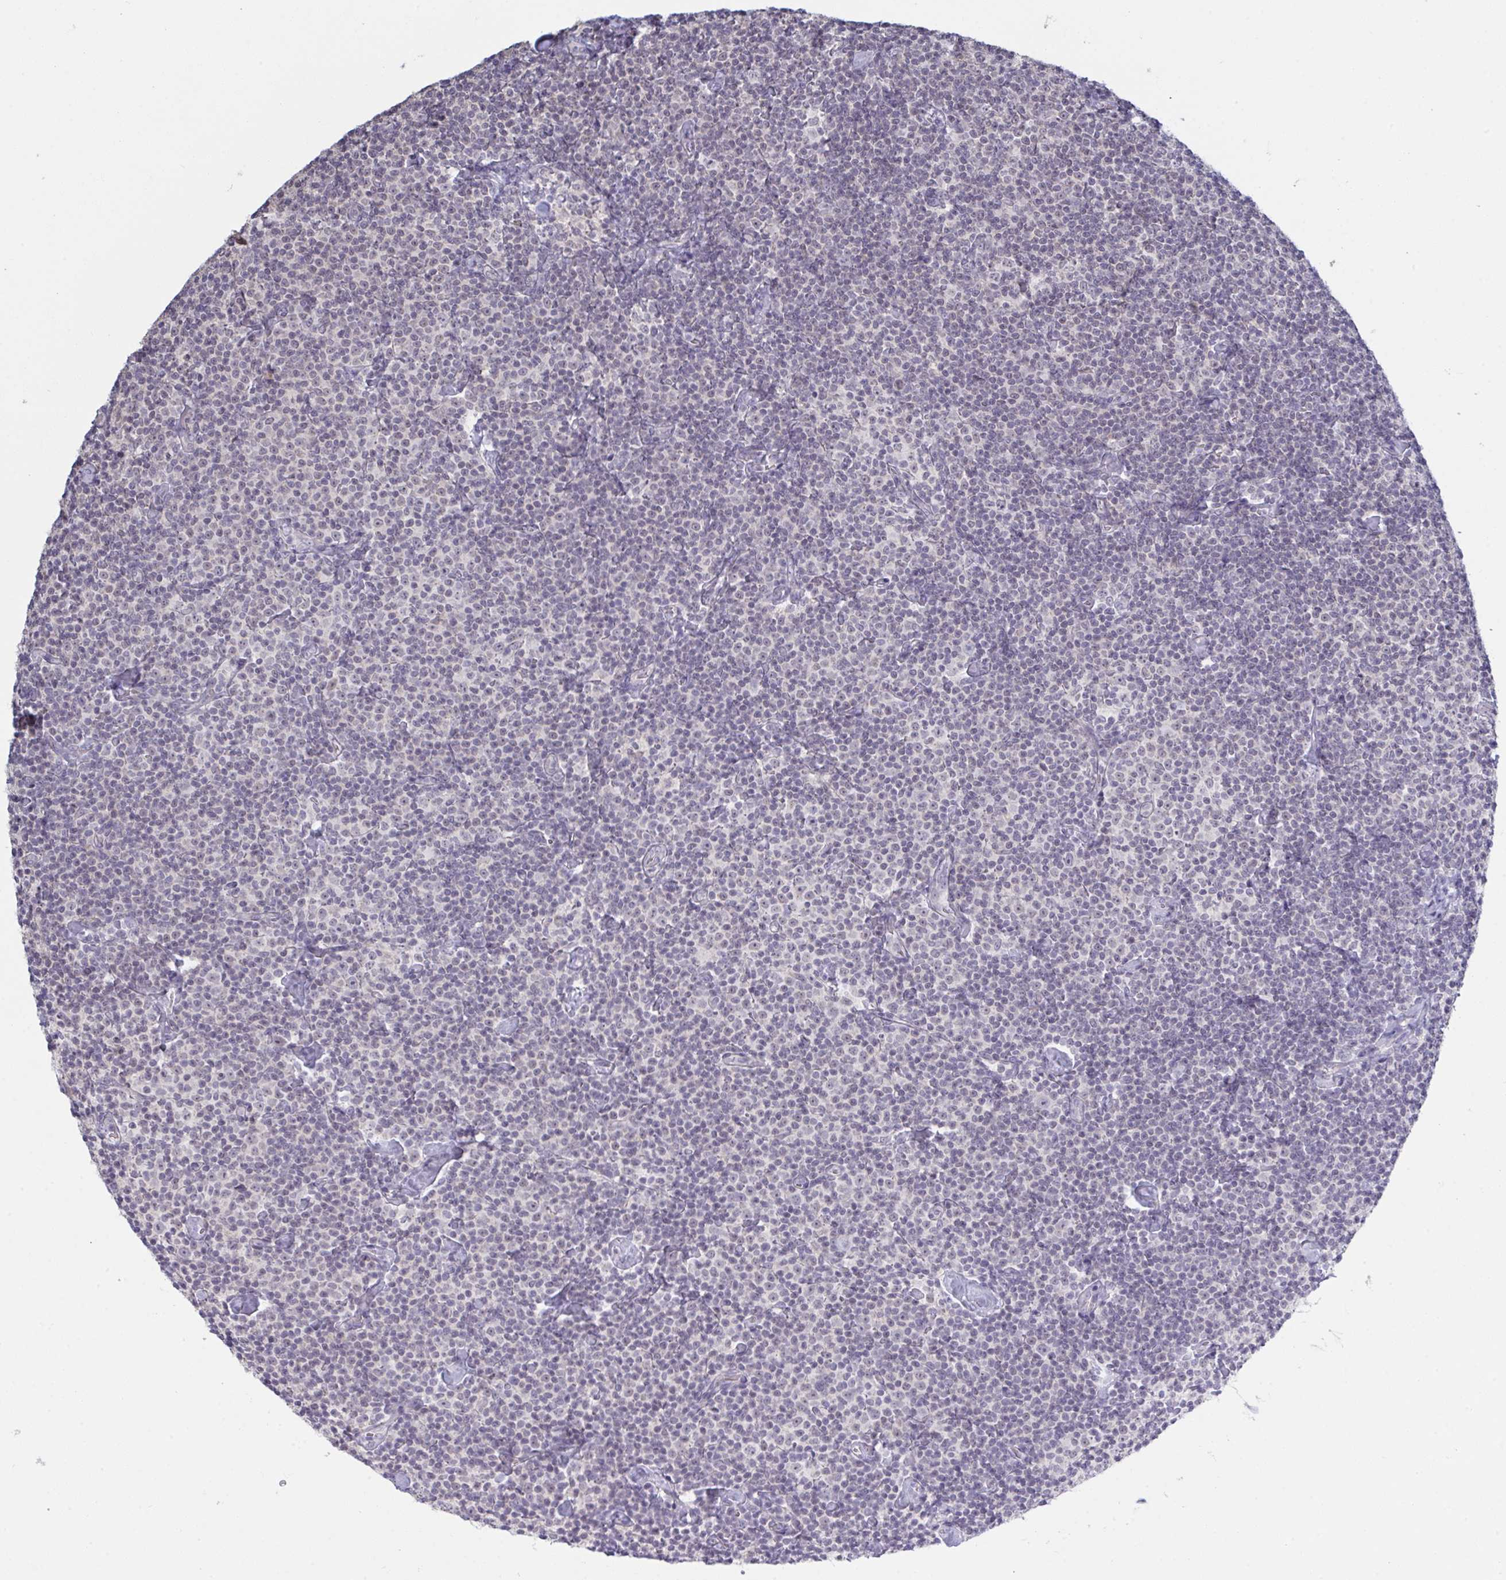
{"staining": {"intensity": "negative", "quantity": "none", "location": "none"}, "tissue": "lymphoma", "cell_type": "Tumor cells", "image_type": "cancer", "snomed": [{"axis": "morphology", "description": "Malignant lymphoma, non-Hodgkin's type, Low grade"}, {"axis": "topography", "description": "Lymph node"}], "caption": "Low-grade malignant lymphoma, non-Hodgkin's type was stained to show a protein in brown. There is no significant staining in tumor cells.", "gene": "ZNF784", "patient": {"sex": "male", "age": 81}}